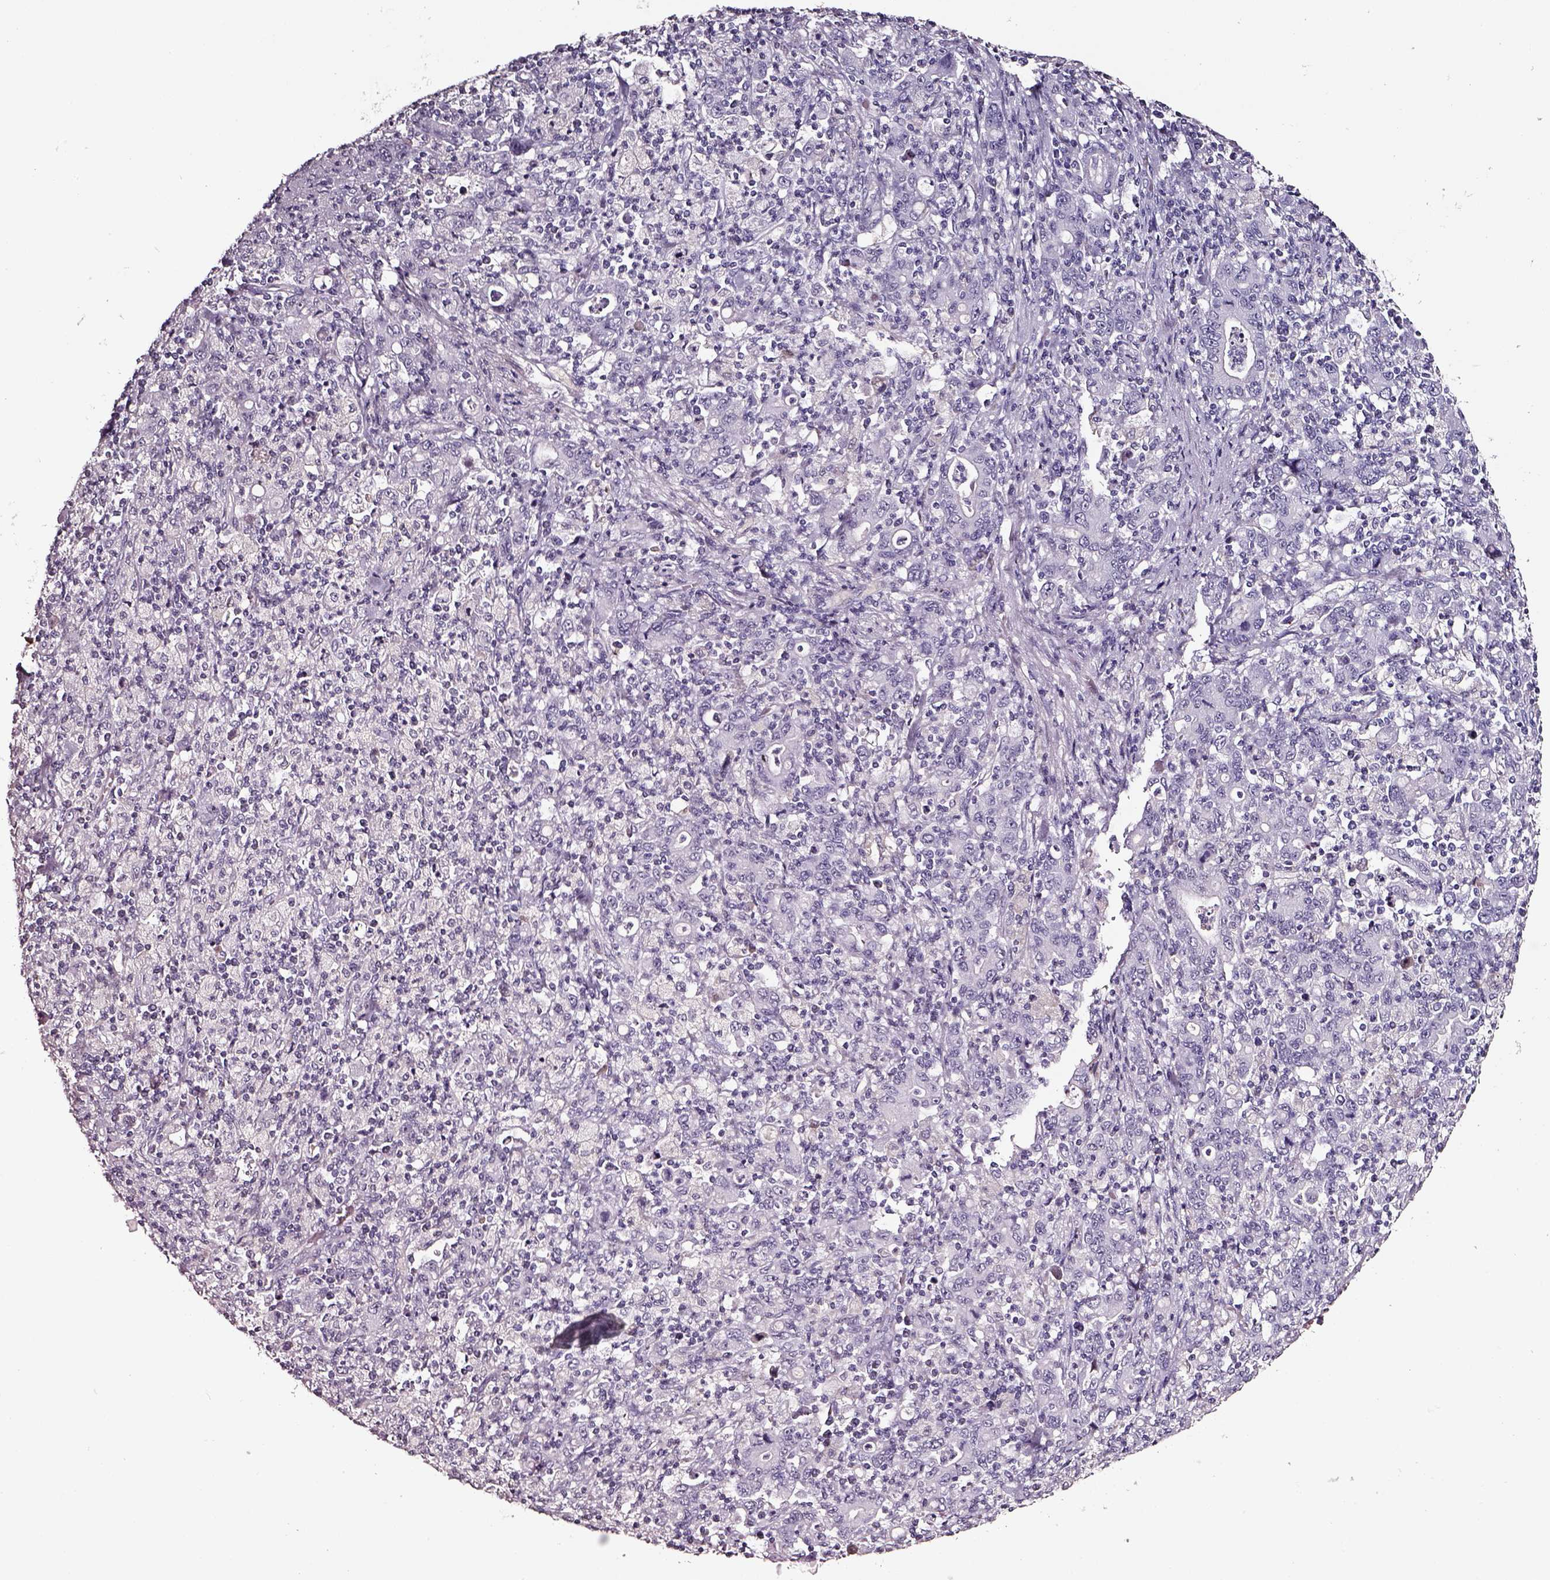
{"staining": {"intensity": "negative", "quantity": "none", "location": "none"}, "tissue": "stomach cancer", "cell_type": "Tumor cells", "image_type": "cancer", "snomed": [{"axis": "morphology", "description": "Adenocarcinoma, NOS"}, {"axis": "topography", "description": "Stomach, upper"}], "caption": "Micrograph shows no significant protein positivity in tumor cells of stomach adenocarcinoma.", "gene": "SMIM17", "patient": {"sex": "male", "age": 69}}